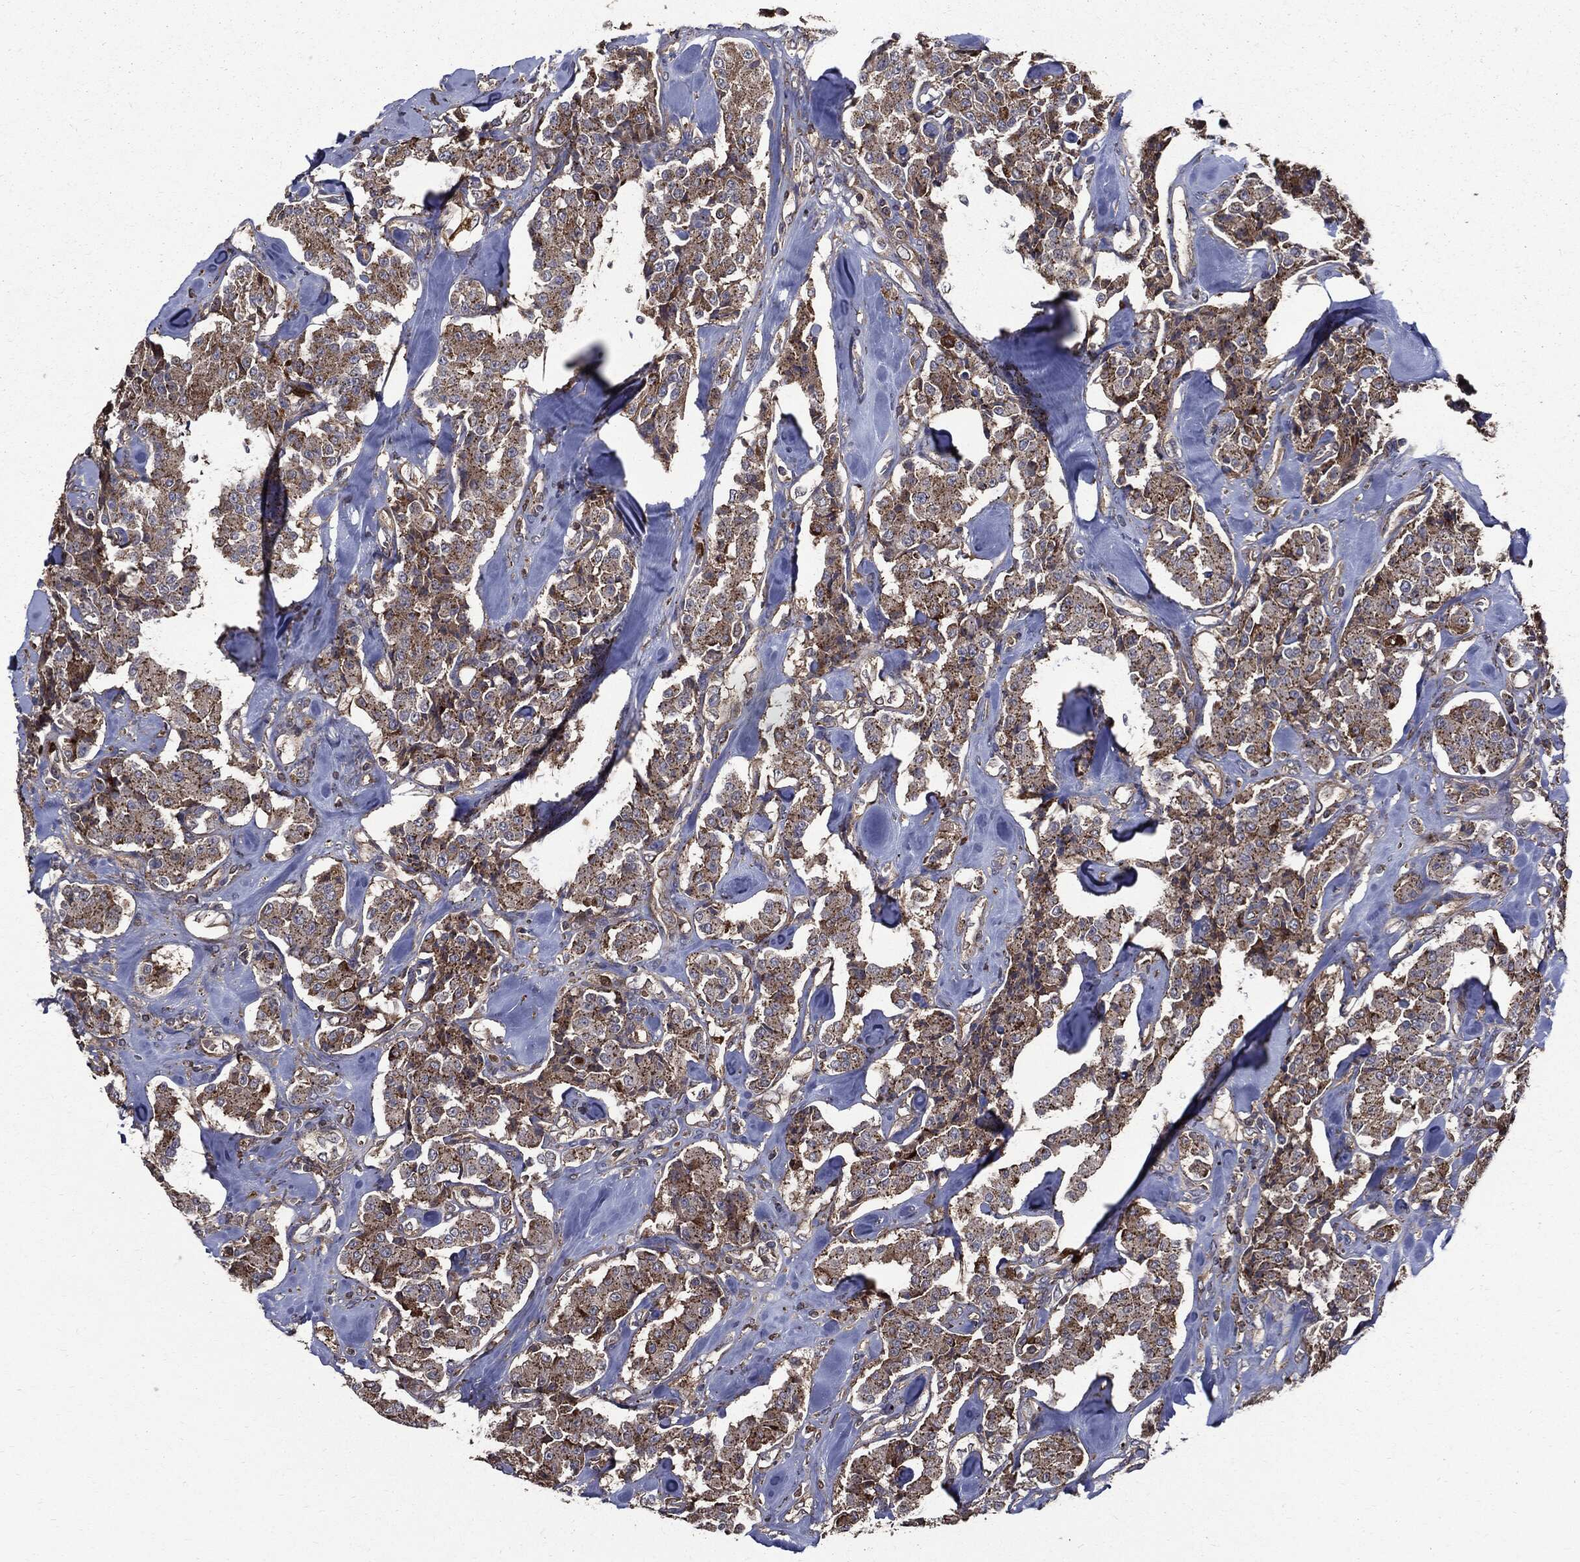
{"staining": {"intensity": "moderate", "quantity": "25%-75%", "location": "cytoplasmic/membranous"}, "tissue": "carcinoid", "cell_type": "Tumor cells", "image_type": "cancer", "snomed": [{"axis": "morphology", "description": "Carcinoid, malignant, NOS"}, {"axis": "topography", "description": "Pancreas"}], "caption": "This photomicrograph reveals carcinoid stained with immunohistochemistry to label a protein in brown. The cytoplasmic/membranous of tumor cells show moderate positivity for the protein. Nuclei are counter-stained blue.", "gene": "PDCD6IP", "patient": {"sex": "male", "age": 41}}